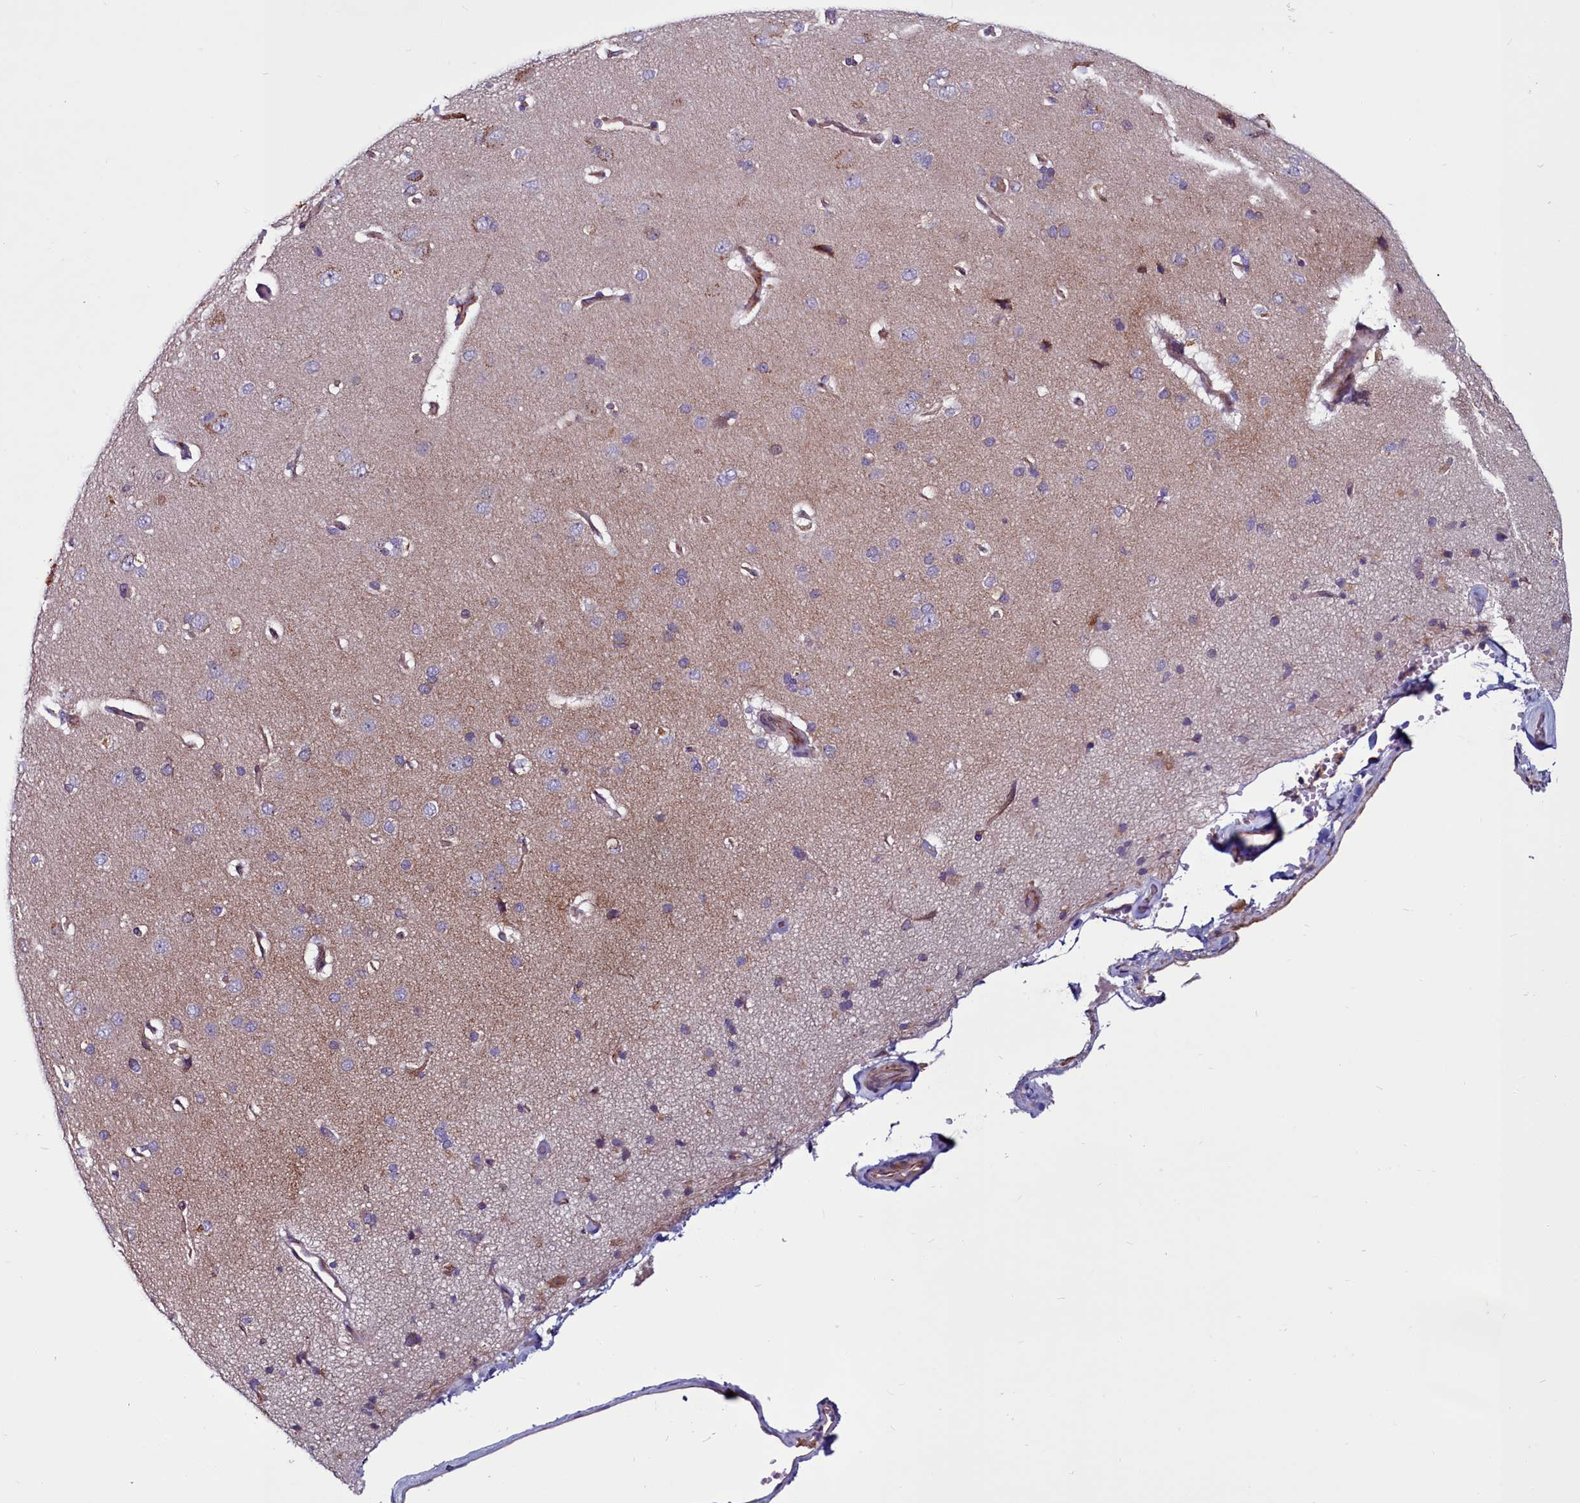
{"staining": {"intensity": "weak", "quantity": ">75%", "location": "cytoplasmic/membranous"}, "tissue": "cerebral cortex", "cell_type": "Endothelial cells", "image_type": "normal", "snomed": [{"axis": "morphology", "description": "Normal tissue, NOS"}, {"axis": "topography", "description": "Cerebral cortex"}], "caption": "The micrograph shows staining of normal cerebral cortex, revealing weak cytoplasmic/membranous protein positivity (brown color) within endothelial cells. (DAB = brown stain, brightfield microscopy at high magnification).", "gene": "MCRIP1", "patient": {"sex": "male", "age": 62}}